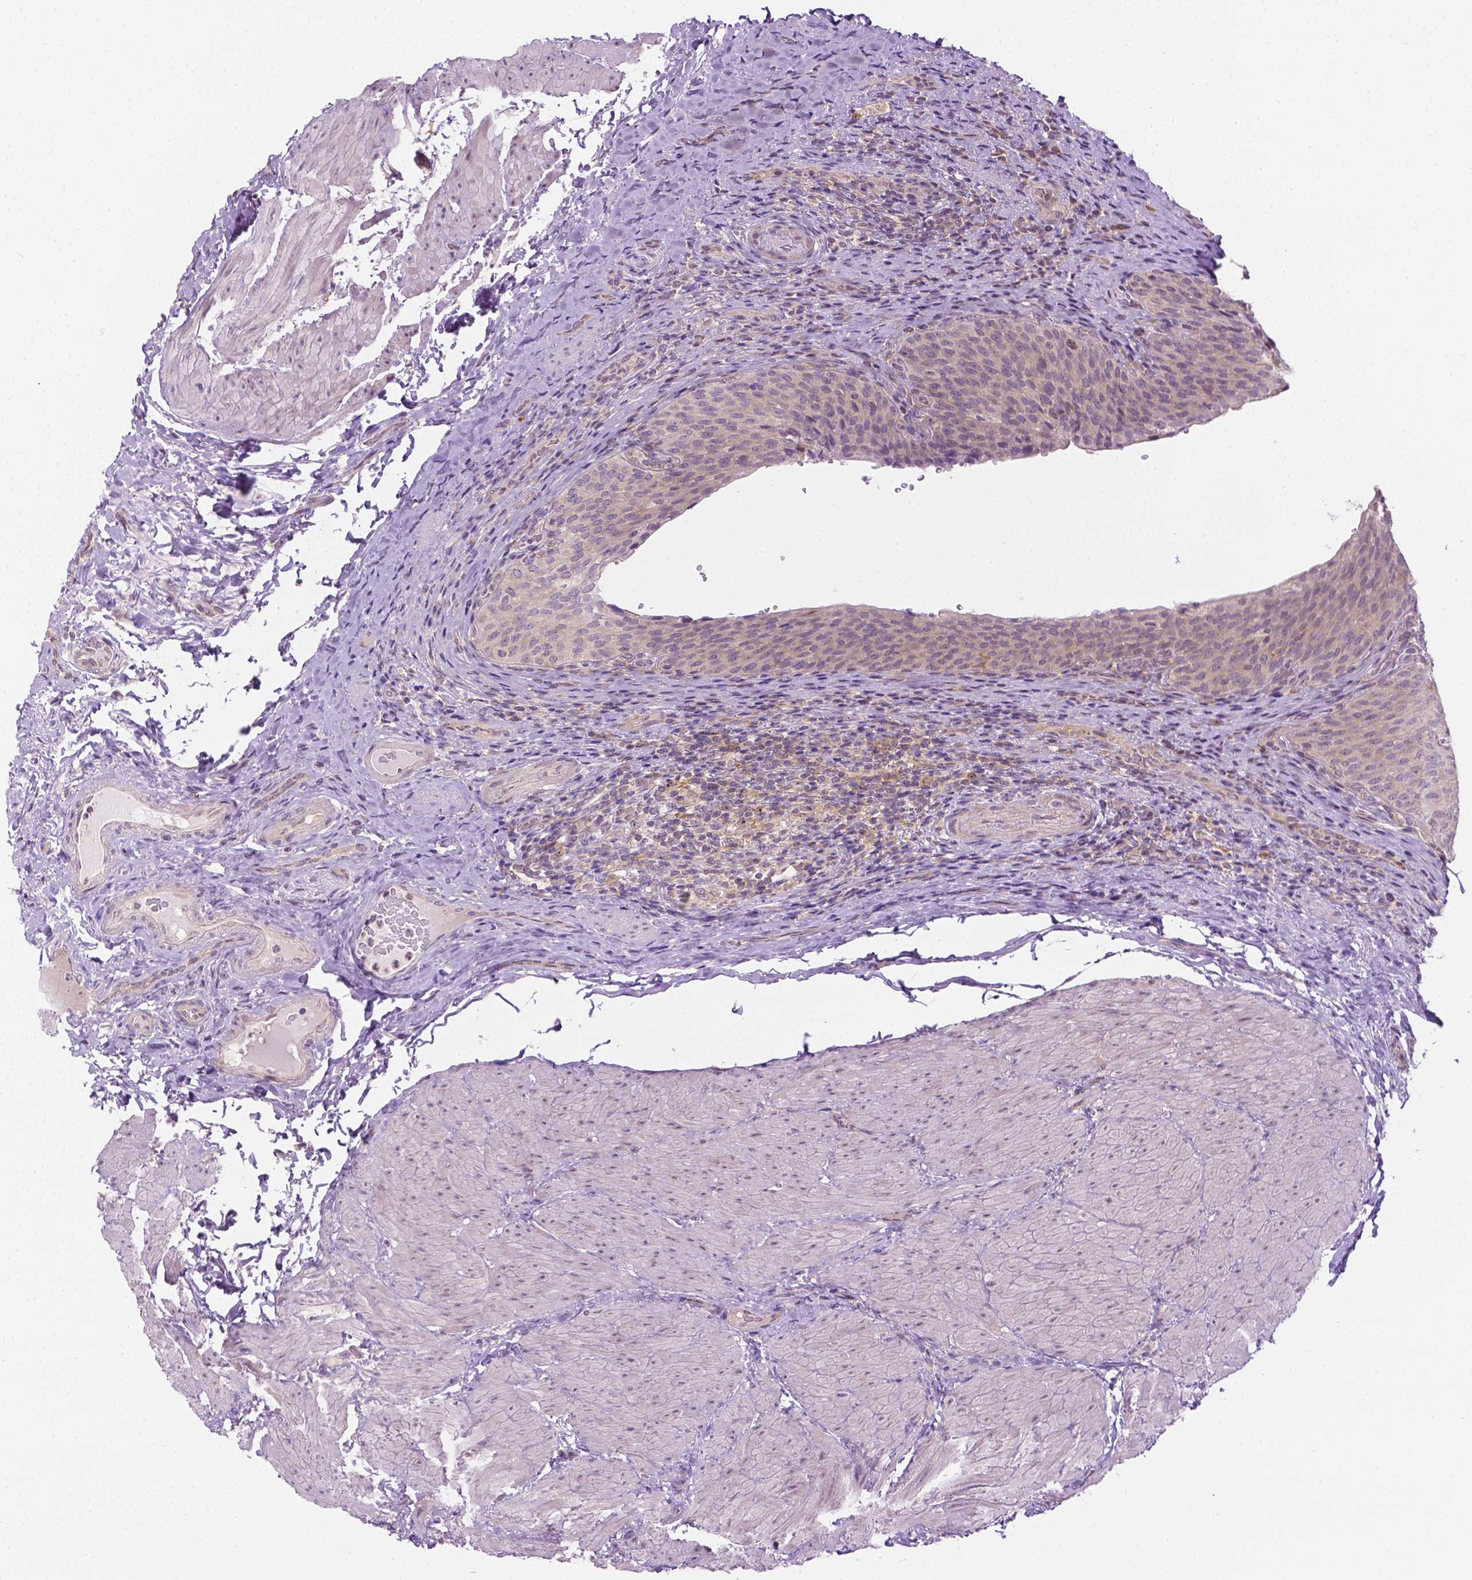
{"staining": {"intensity": "weak", "quantity": "25%-75%", "location": "nuclear"}, "tissue": "urinary bladder", "cell_type": "Urothelial cells", "image_type": "normal", "snomed": [{"axis": "morphology", "description": "Normal tissue, NOS"}, {"axis": "topography", "description": "Urinary bladder"}, {"axis": "topography", "description": "Peripheral nerve tissue"}], "caption": "About 25%-75% of urothelial cells in normal human urinary bladder demonstrate weak nuclear protein staining as visualized by brown immunohistochemical staining.", "gene": "DENND4A", "patient": {"sex": "male", "age": 66}}